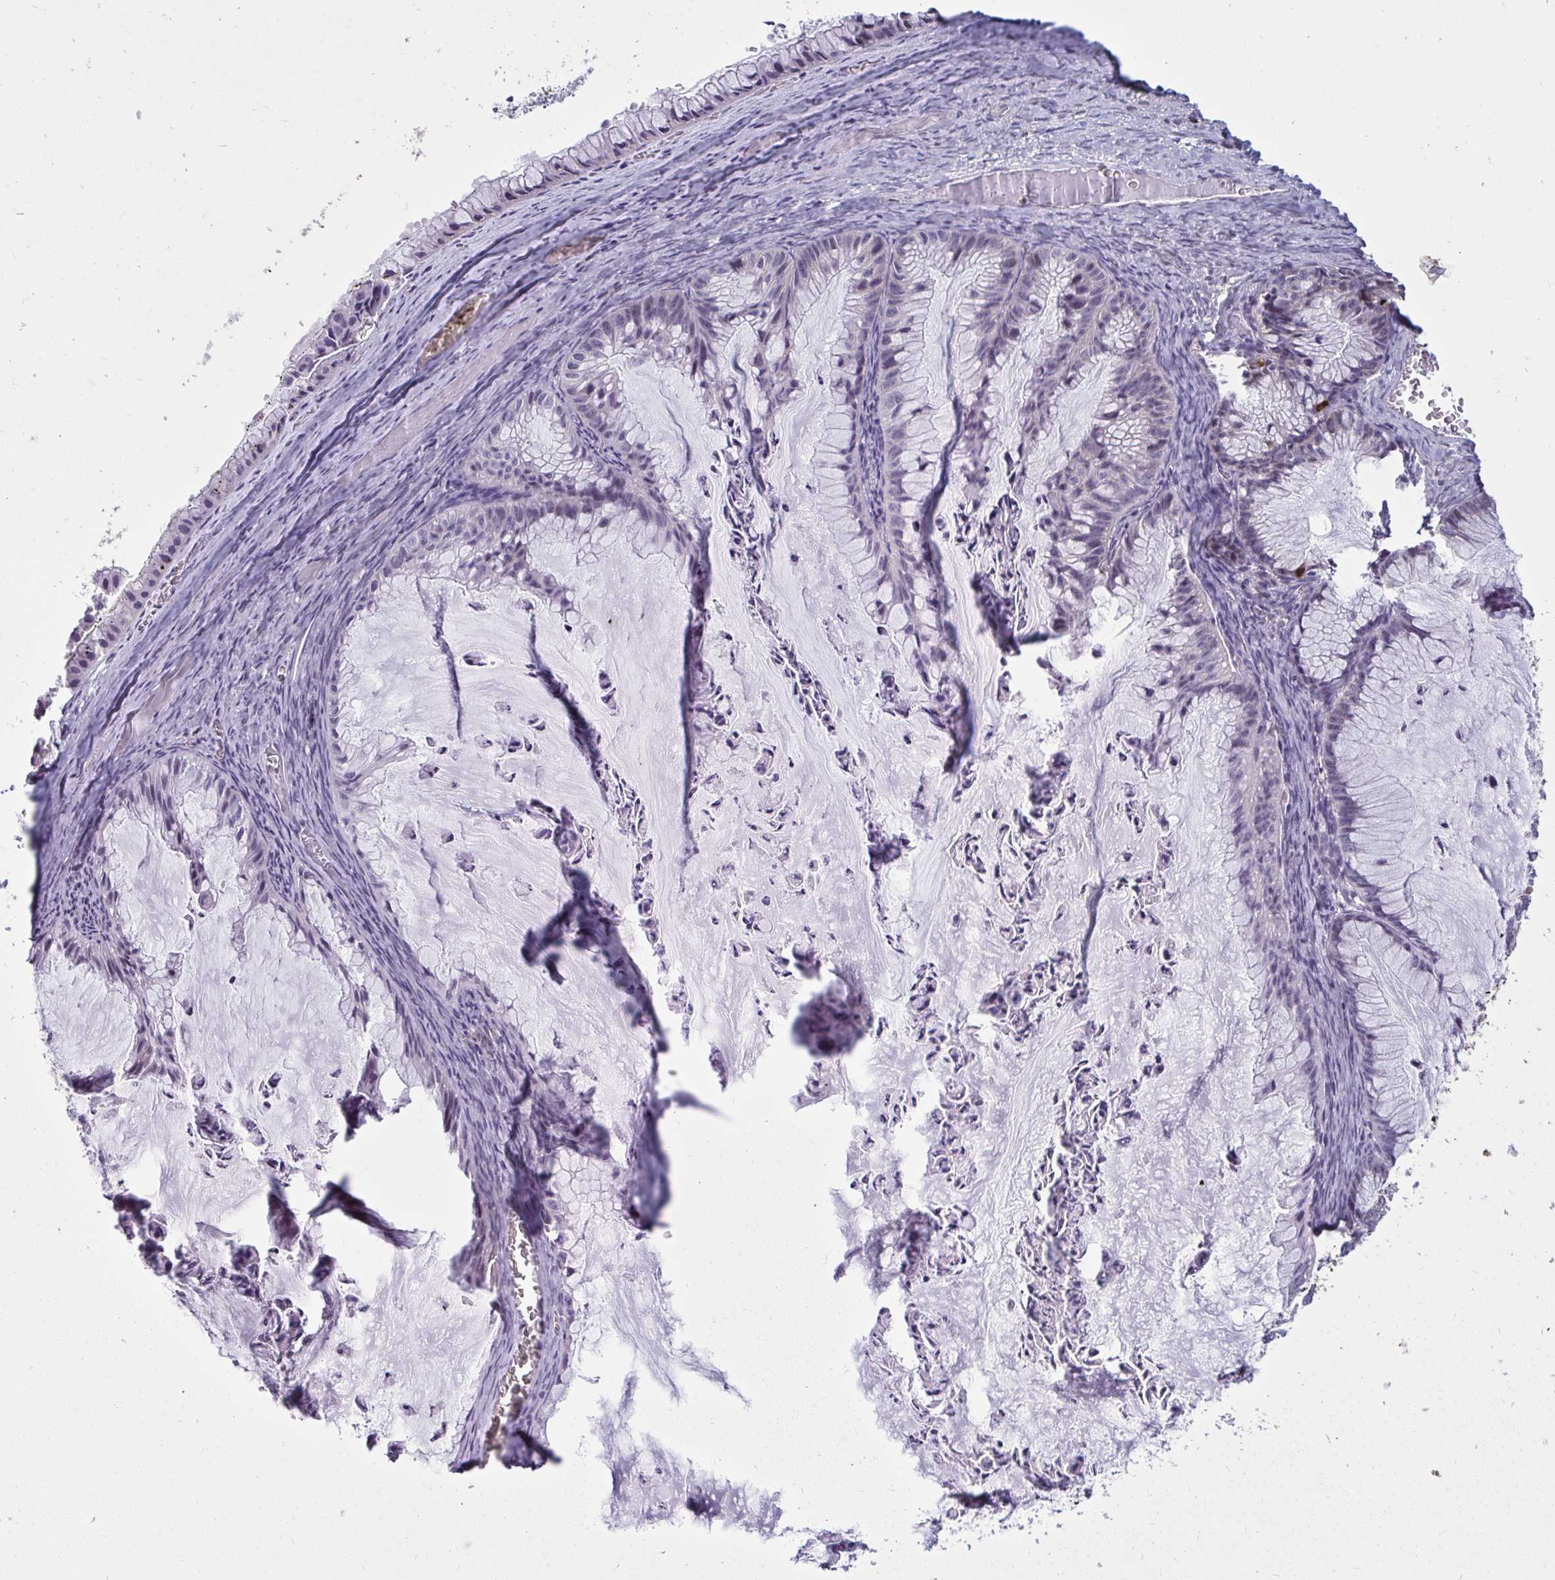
{"staining": {"intensity": "negative", "quantity": "none", "location": "none"}, "tissue": "ovarian cancer", "cell_type": "Tumor cells", "image_type": "cancer", "snomed": [{"axis": "morphology", "description": "Cystadenocarcinoma, mucinous, NOS"}, {"axis": "topography", "description": "Ovary"}], "caption": "IHC micrograph of human ovarian cancer (mucinous cystadenocarcinoma) stained for a protein (brown), which displays no positivity in tumor cells.", "gene": "TBC1D4", "patient": {"sex": "female", "age": 72}}